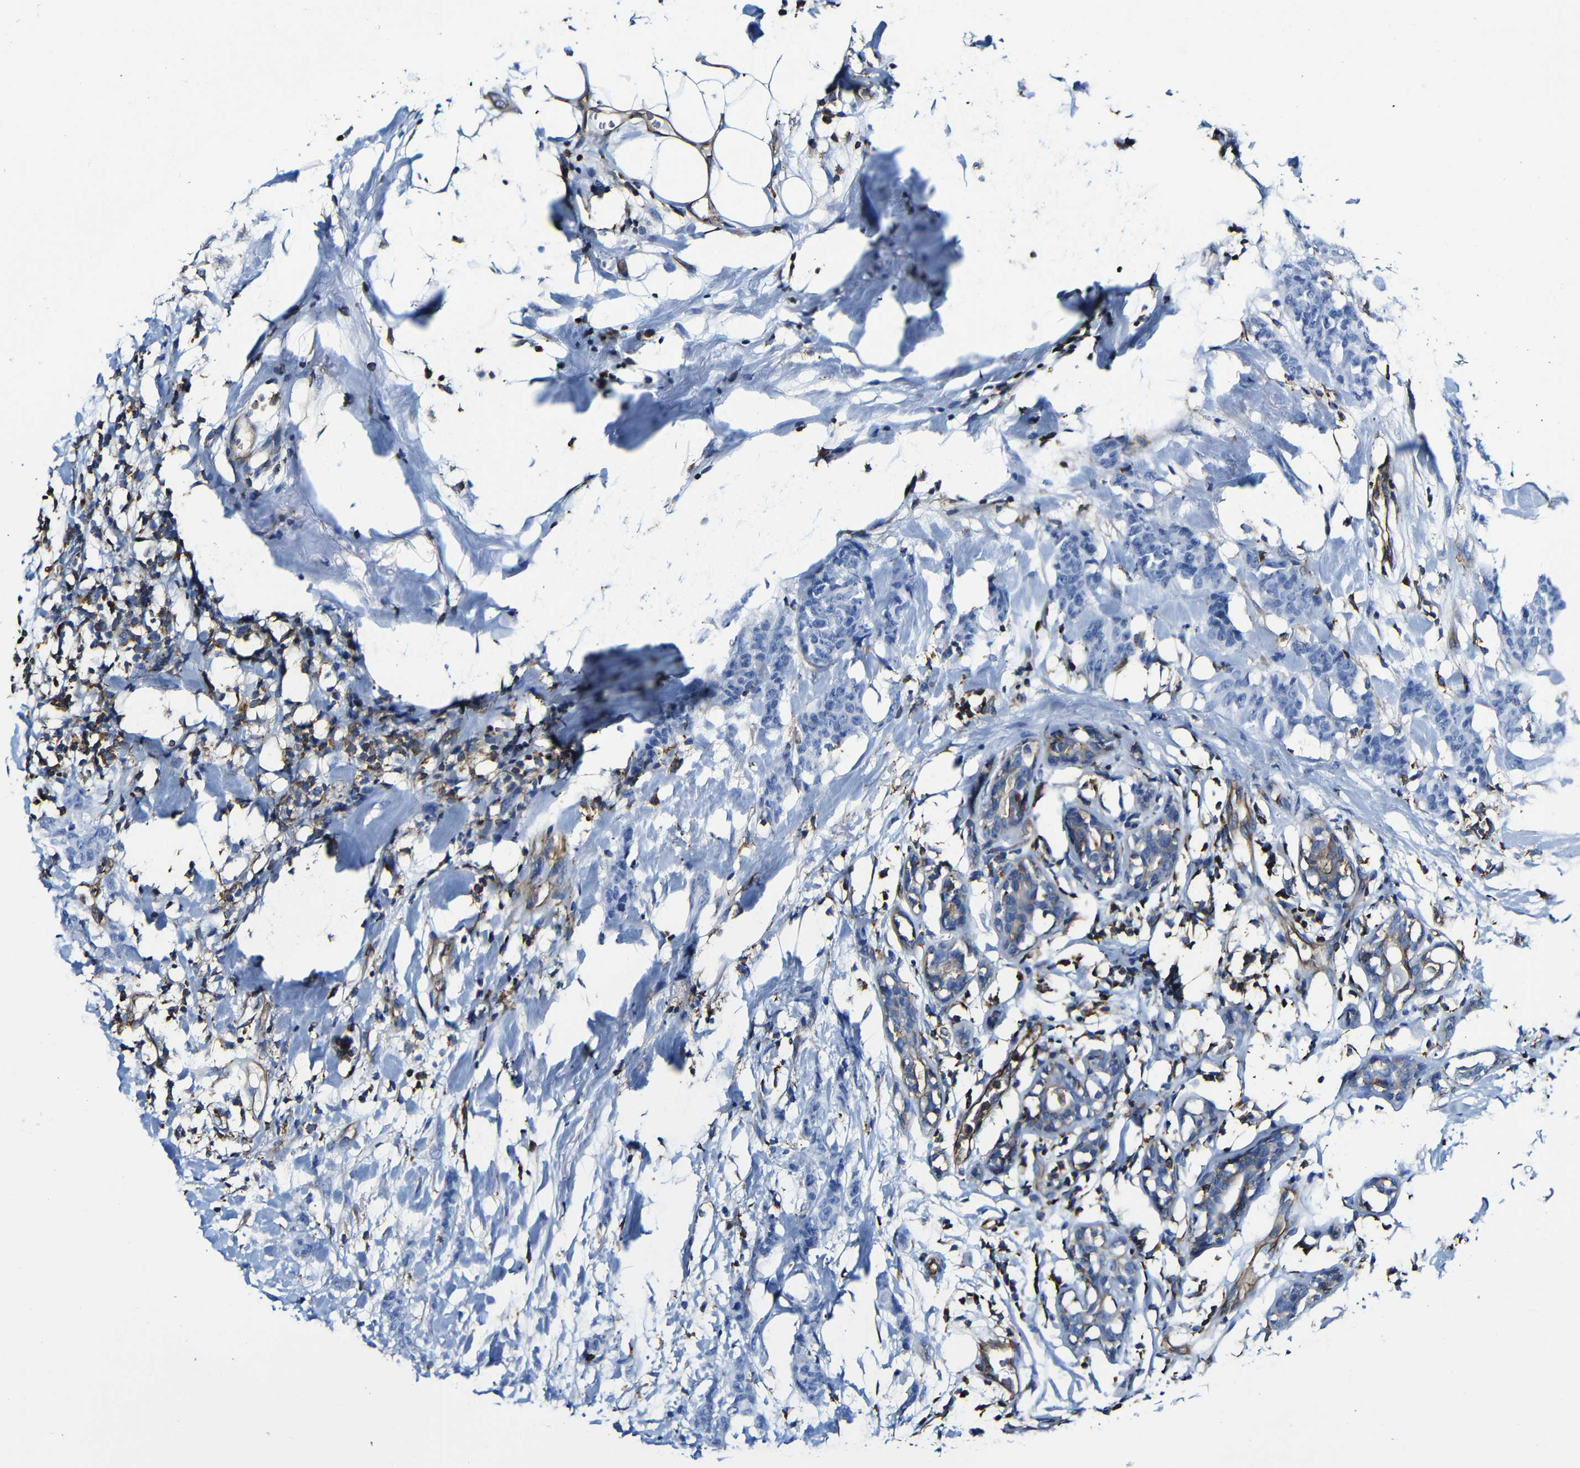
{"staining": {"intensity": "negative", "quantity": "none", "location": "none"}, "tissue": "breast cancer", "cell_type": "Tumor cells", "image_type": "cancer", "snomed": [{"axis": "morphology", "description": "Normal tissue, NOS"}, {"axis": "morphology", "description": "Duct carcinoma"}, {"axis": "topography", "description": "Breast"}], "caption": "Immunohistochemistry (IHC) image of neoplastic tissue: breast invasive ductal carcinoma stained with DAB (3,3'-diaminobenzidine) reveals no significant protein staining in tumor cells. The staining was performed using DAB (3,3'-diaminobenzidine) to visualize the protein expression in brown, while the nuclei were stained in blue with hematoxylin (Magnification: 20x).", "gene": "MSN", "patient": {"sex": "female", "age": 40}}